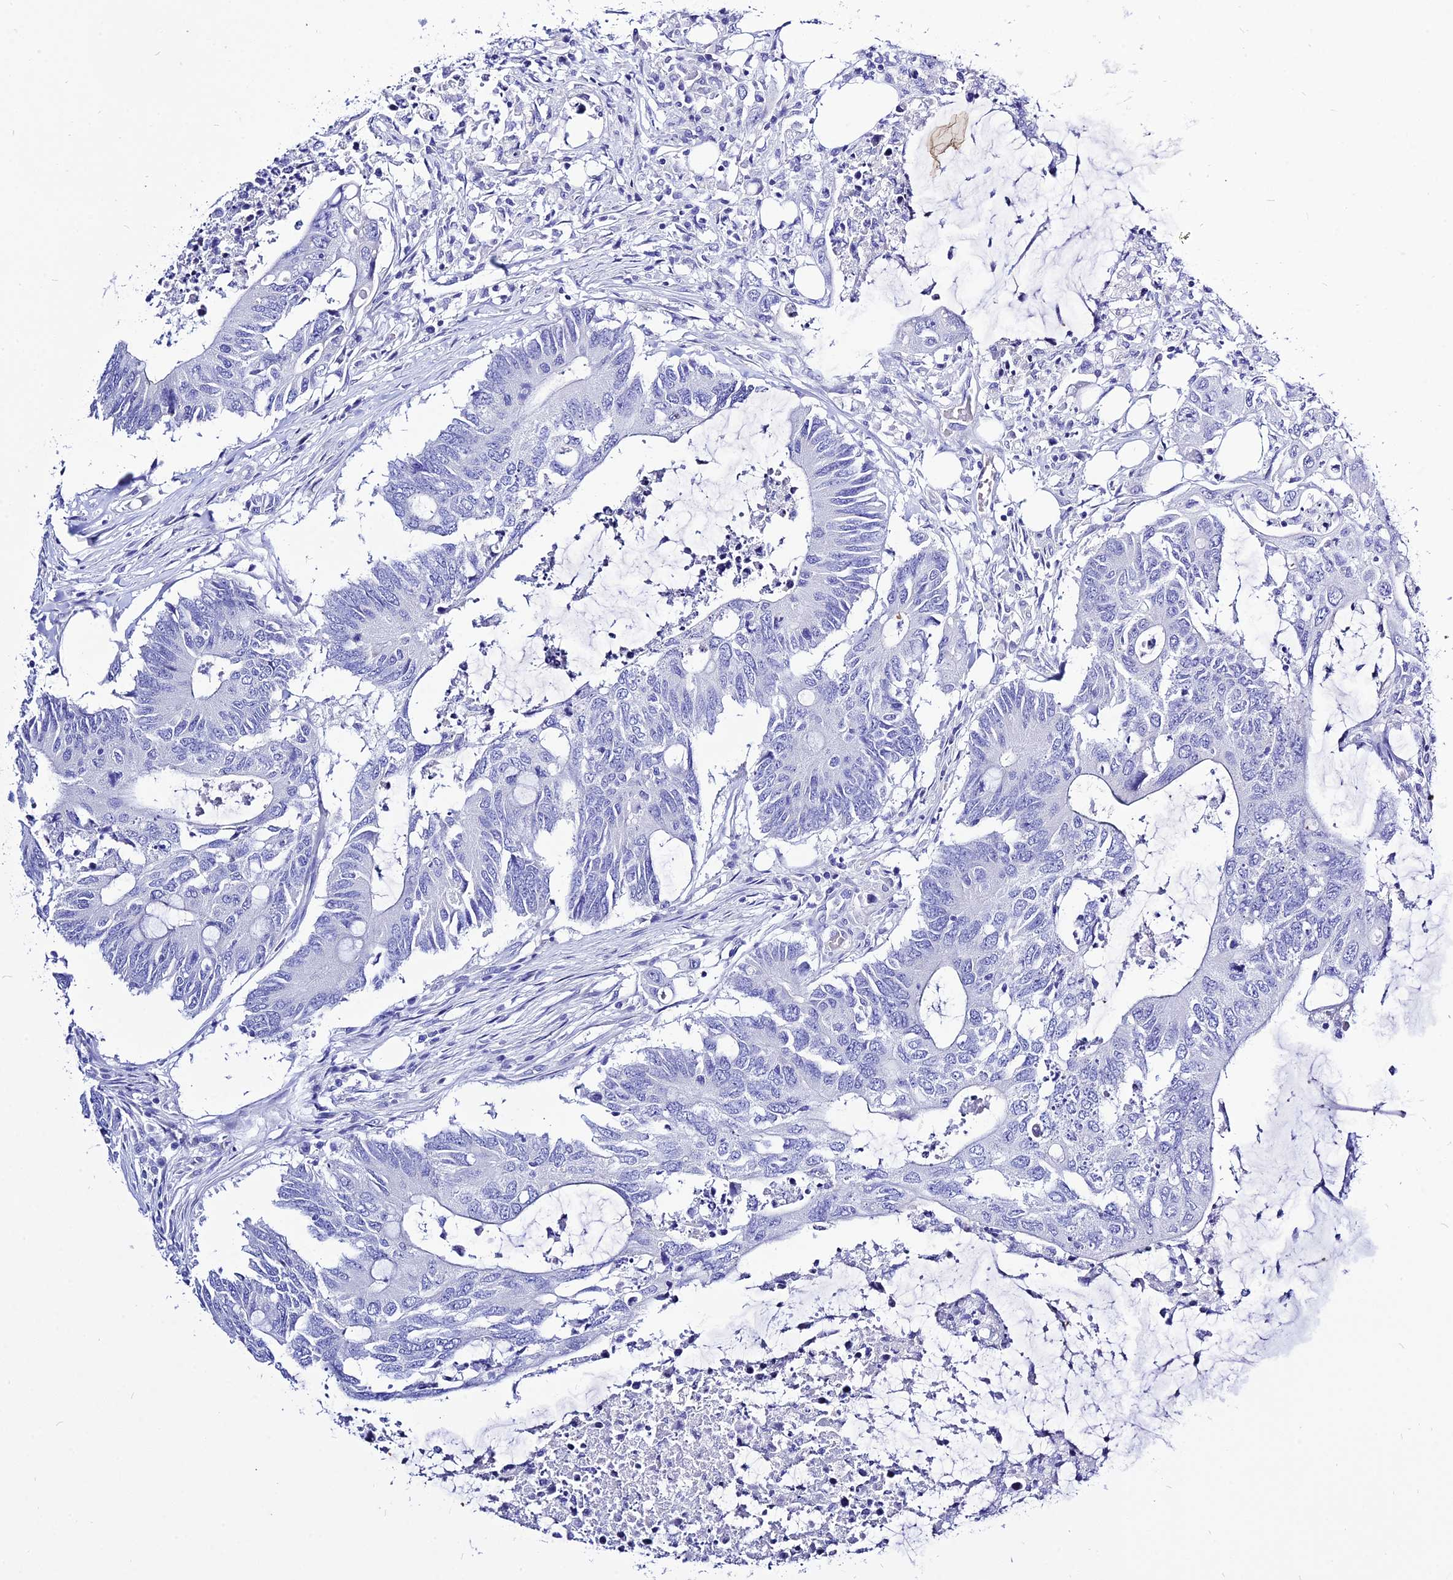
{"staining": {"intensity": "negative", "quantity": "none", "location": "none"}, "tissue": "colorectal cancer", "cell_type": "Tumor cells", "image_type": "cancer", "snomed": [{"axis": "morphology", "description": "Adenocarcinoma, NOS"}, {"axis": "topography", "description": "Colon"}], "caption": "Immunohistochemistry (IHC) image of human adenocarcinoma (colorectal) stained for a protein (brown), which exhibits no staining in tumor cells.", "gene": "DEFB107A", "patient": {"sex": "male", "age": 71}}